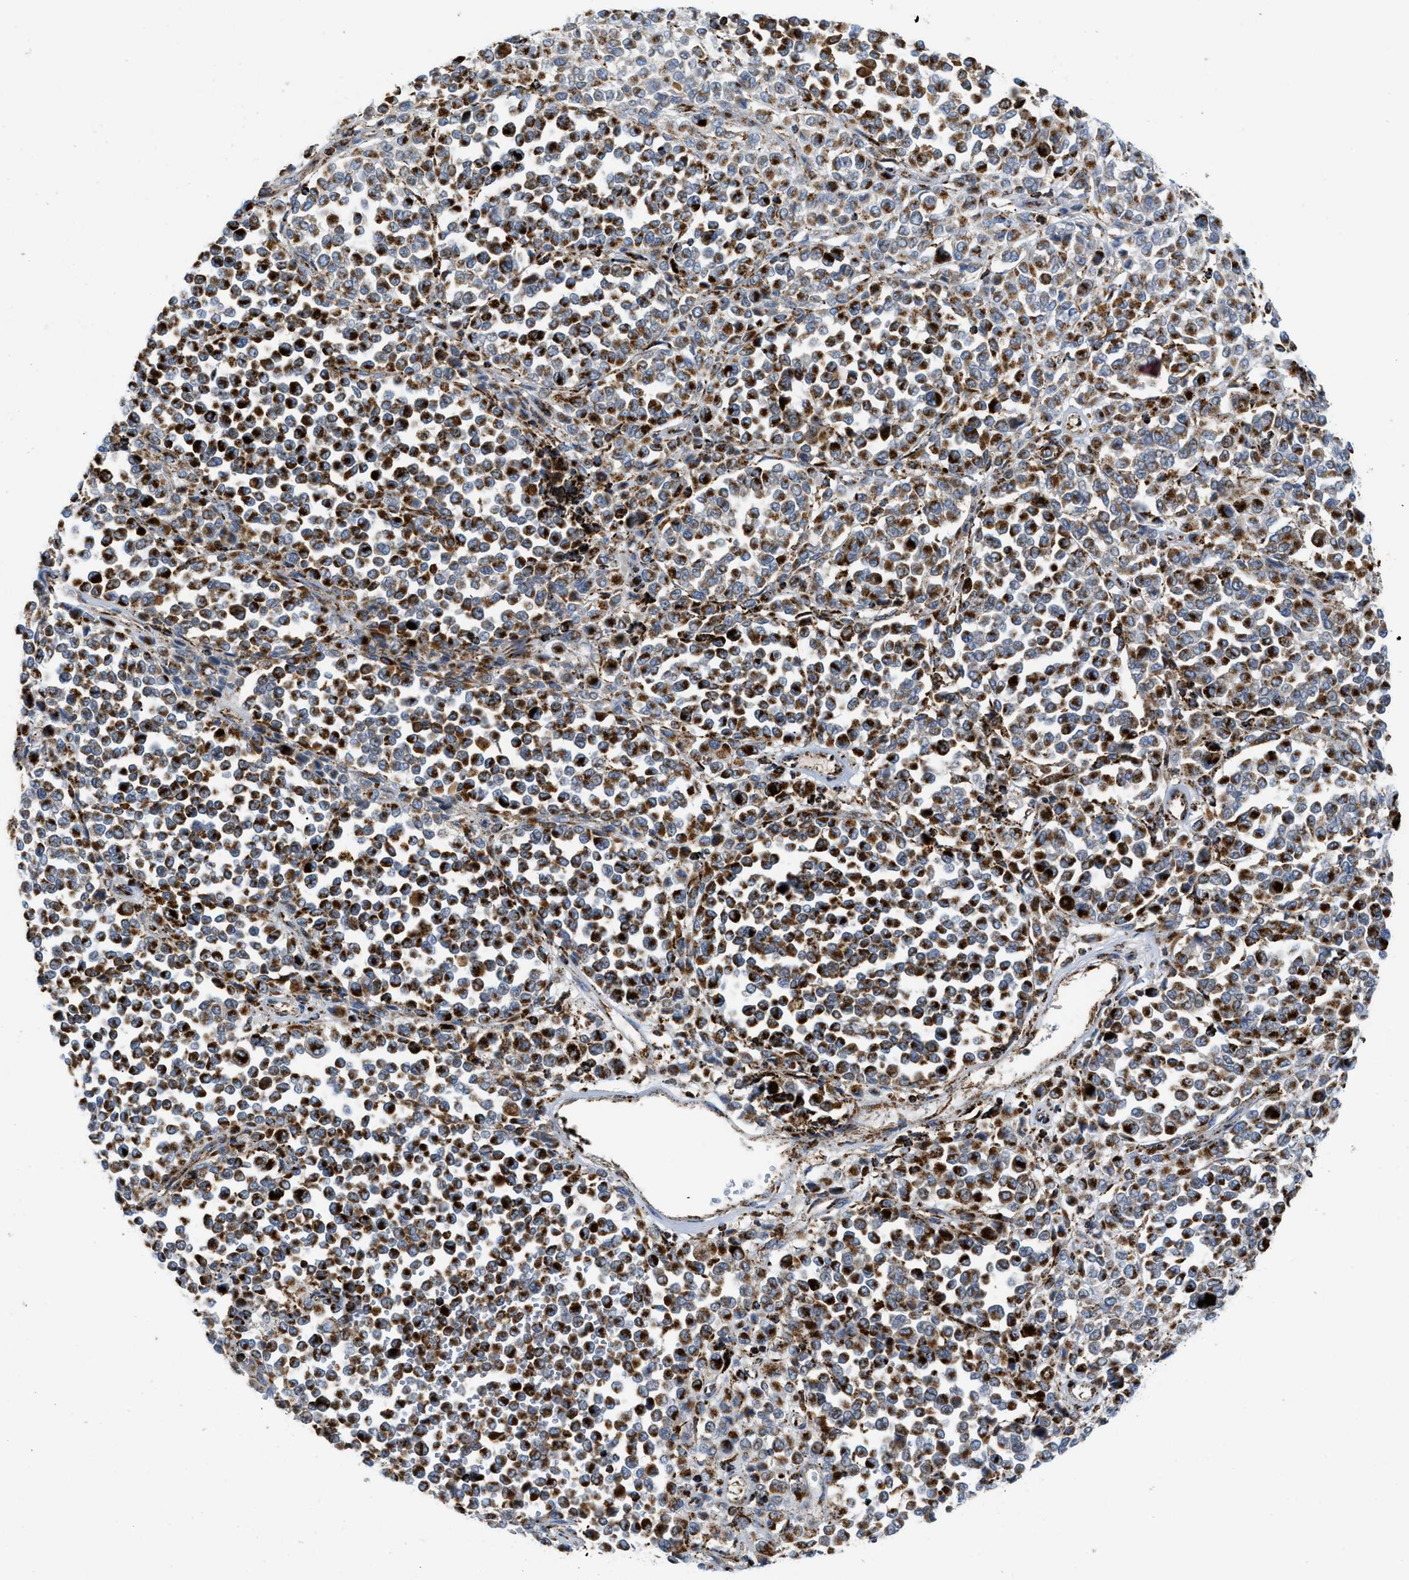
{"staining": {"intensity": "strong", "quantity": ">75%", "location": "cytoplasmic/membranous"}, "tissue": "melanoma", "cell_type": "Tumor cells", "image_type": "cancer", "snomed": [{"axis": "morphology", "description": "Malignant melanoma, Metastatic site"}, {"axis": "topography", "description": "Pancreas"}], "caption": "Melanoma stained for a protein (brown) reveals strong cytoplasmic/membranous positive expression in approximately >75% of tumor cells.", "gene": "SQOR", "patient": {"sex": "female", "age": 30}}